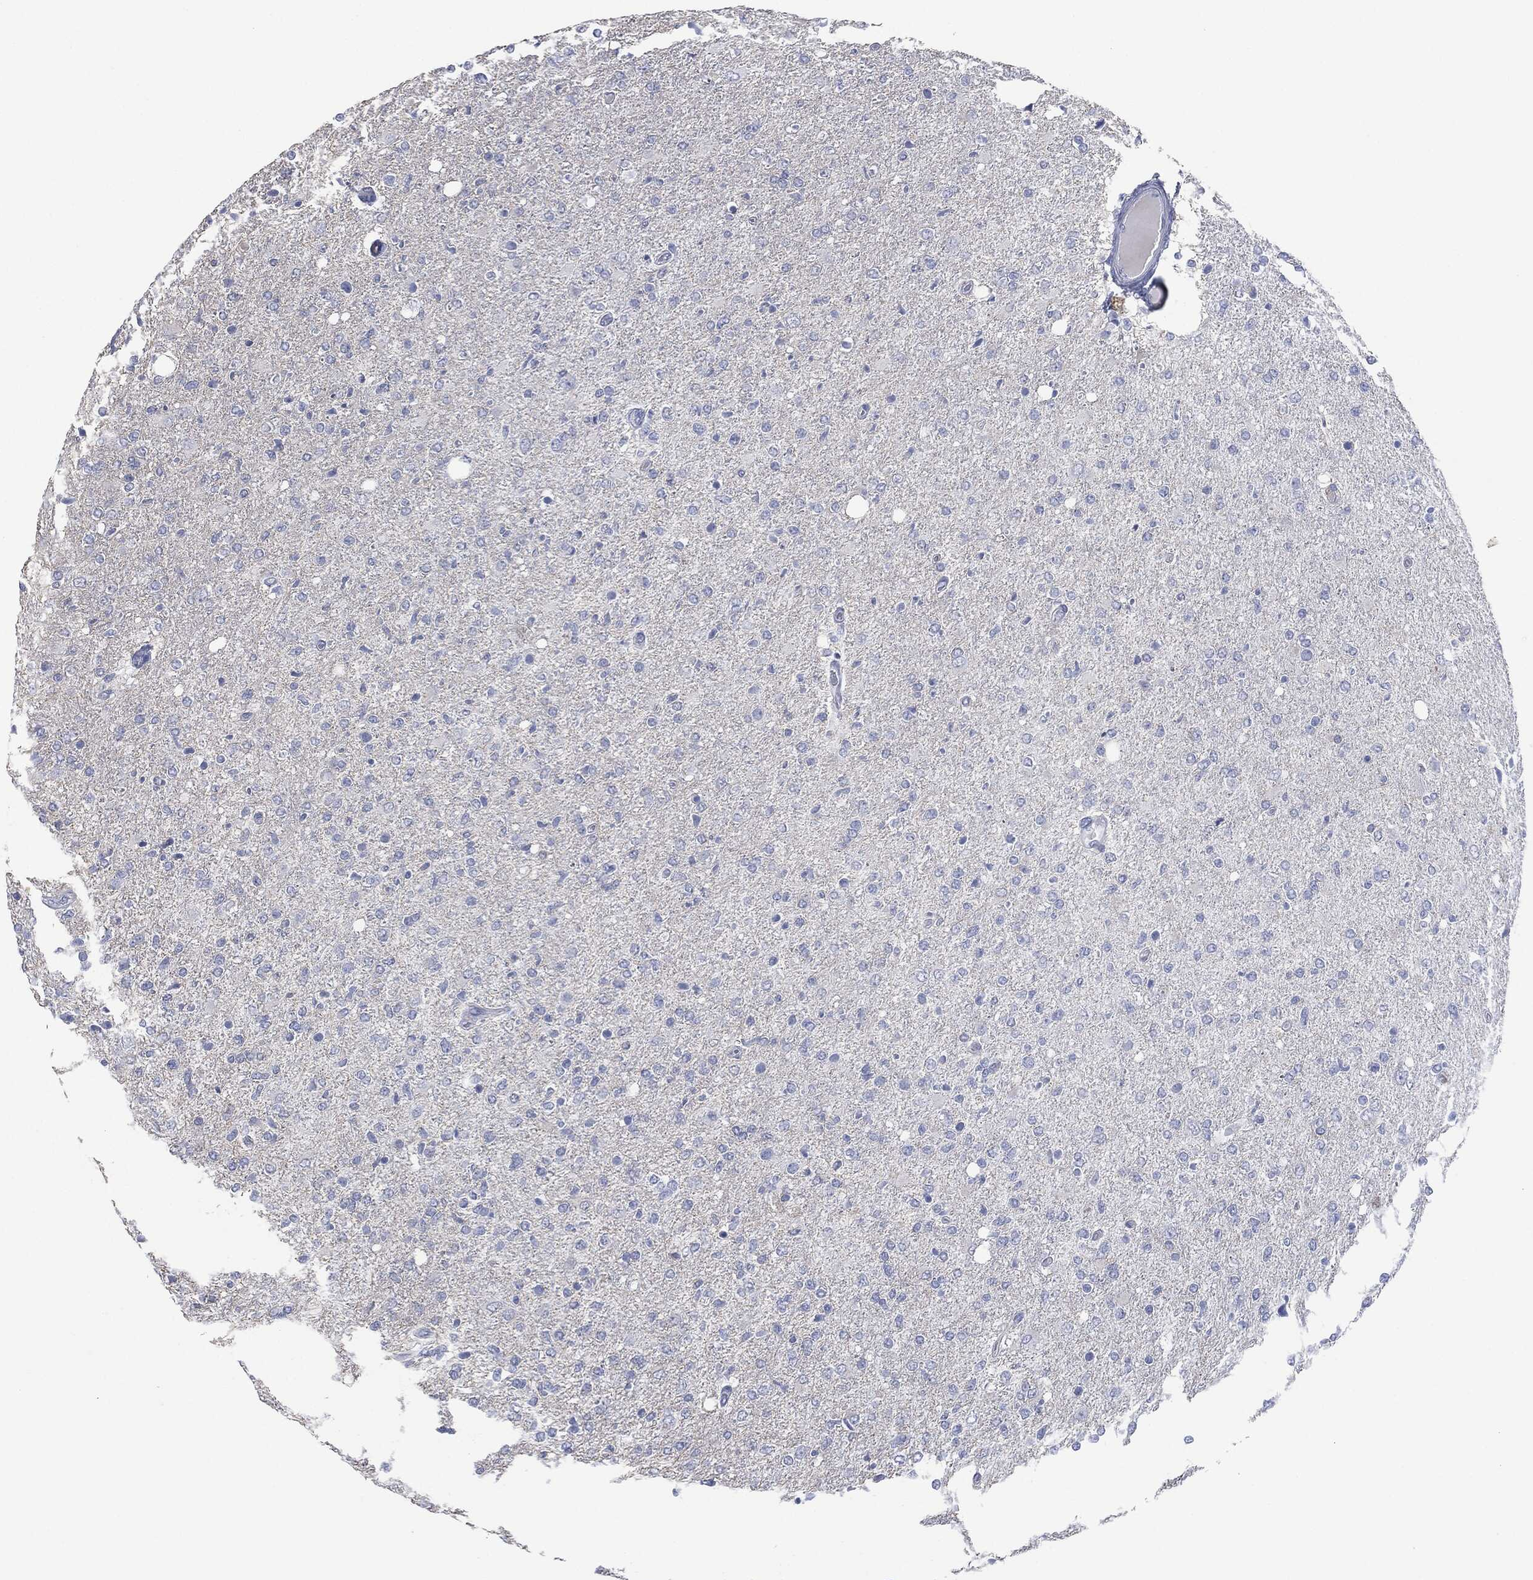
{"staining": {"intensity": "negative", "quantity": "none", "location": "none"}, "tissue": "glioma", "cell_type": "Tumor cells", "image_type": "cancer", "snomed": [{"axis": "morphology", "description": "Glioma, malignant, High grade"}, {"axis": "topography", "description": "Cerebral cortex"}], "caption": "Tumor cells are negative for protein expression in human malignant glioma (high-grade).", "gene": "CEACAM8", "patient": {"sex": "male", "age": 70}}